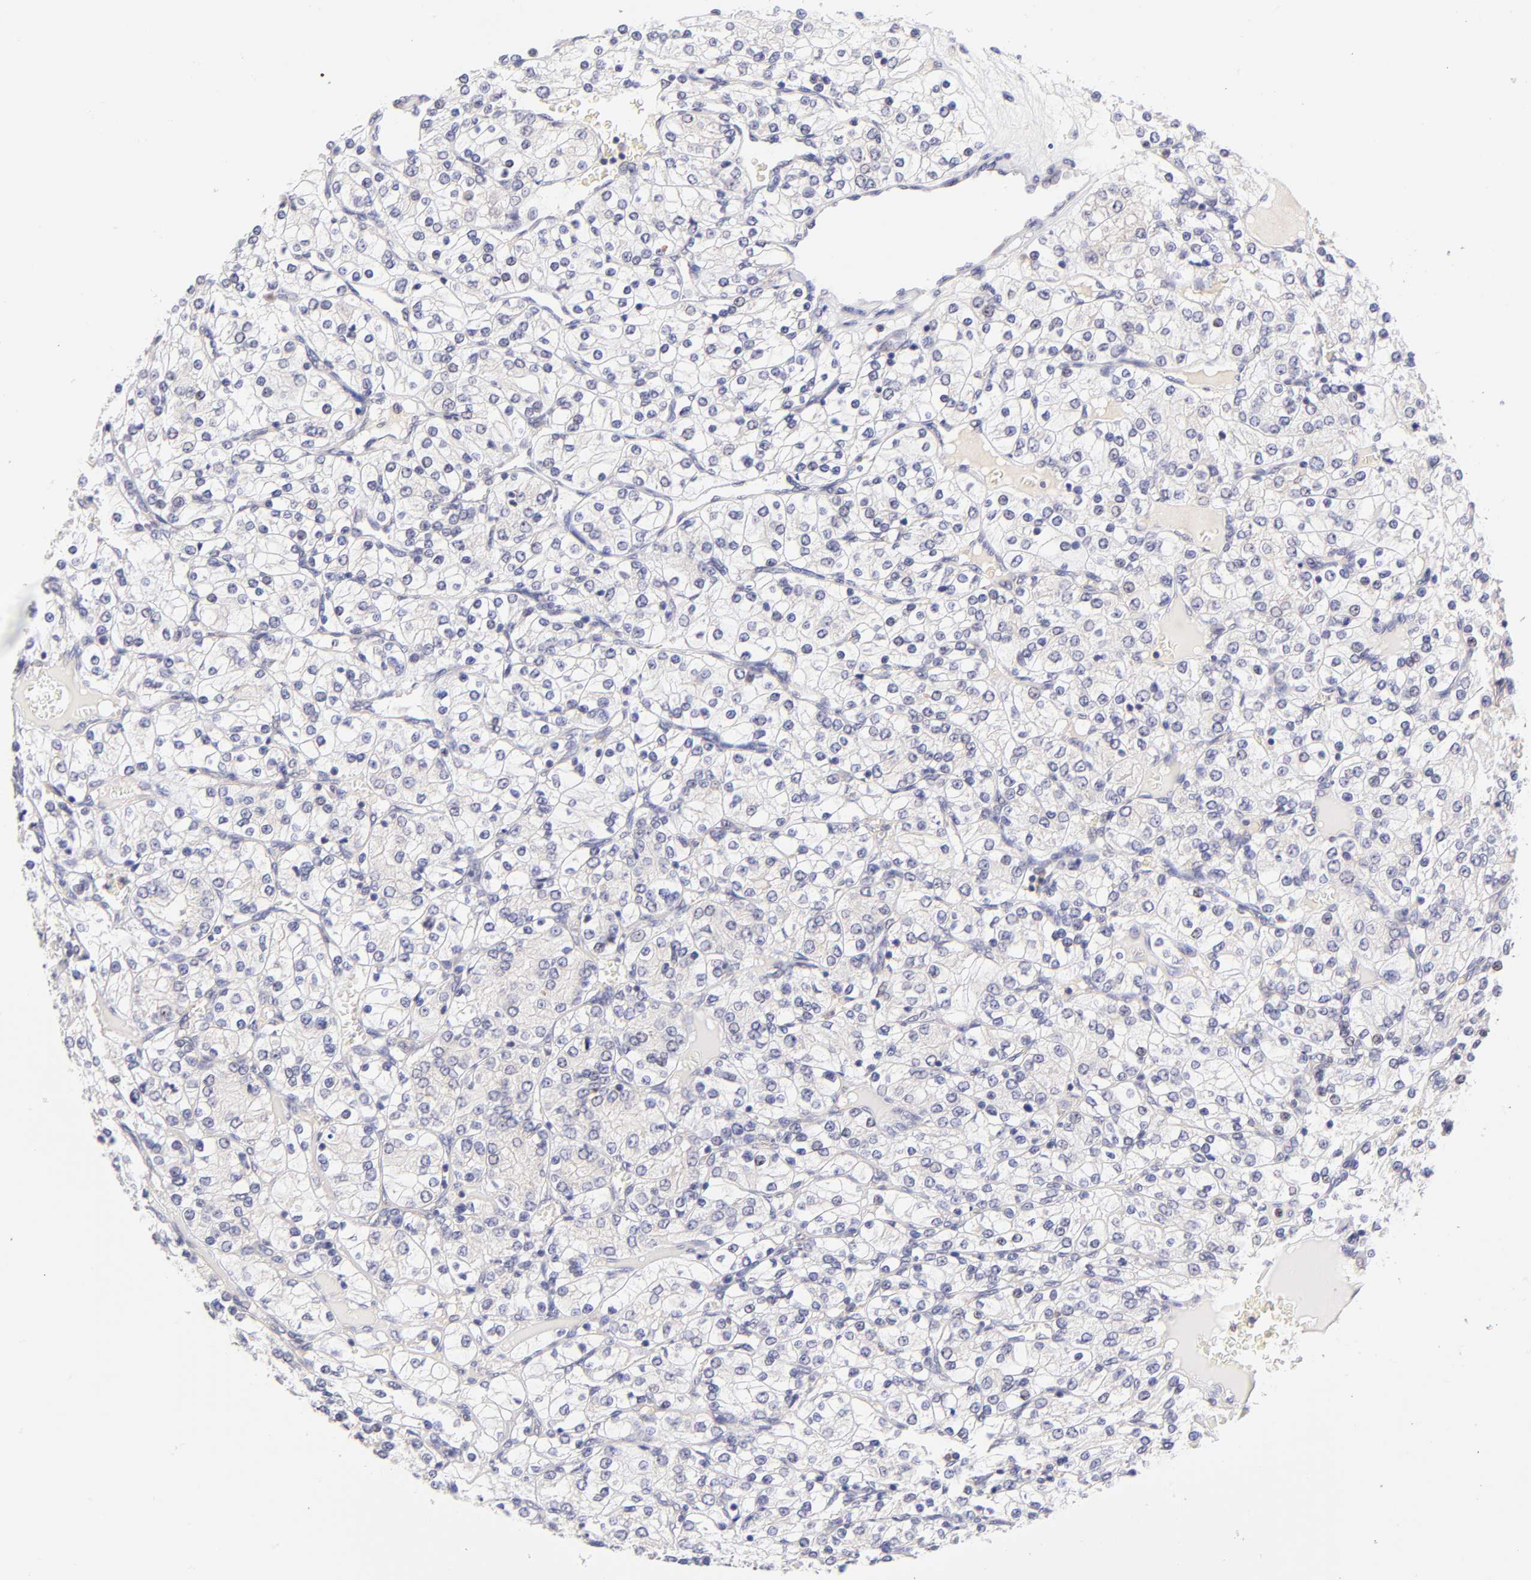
{"staining": {"intensity": "negative", "quantity": "none", "location": "none"}, "tissue": "renal cancer", "cell_type": "Tumor cells", "image_type": "cancer", "snomed": [{"axis": "morphology", "description": "Adenocarcinoma, NOS"}, {"axis": "topography", "description": "Kidney"}], "caption": "High power microscopy image of an immunohistochemistry (IHC) histopathology image of renal adenocarcinoma, revealing no significant staining in tumor cells.", "gene": "RPL11", "patient": {"sex": "female", "age": 62}}